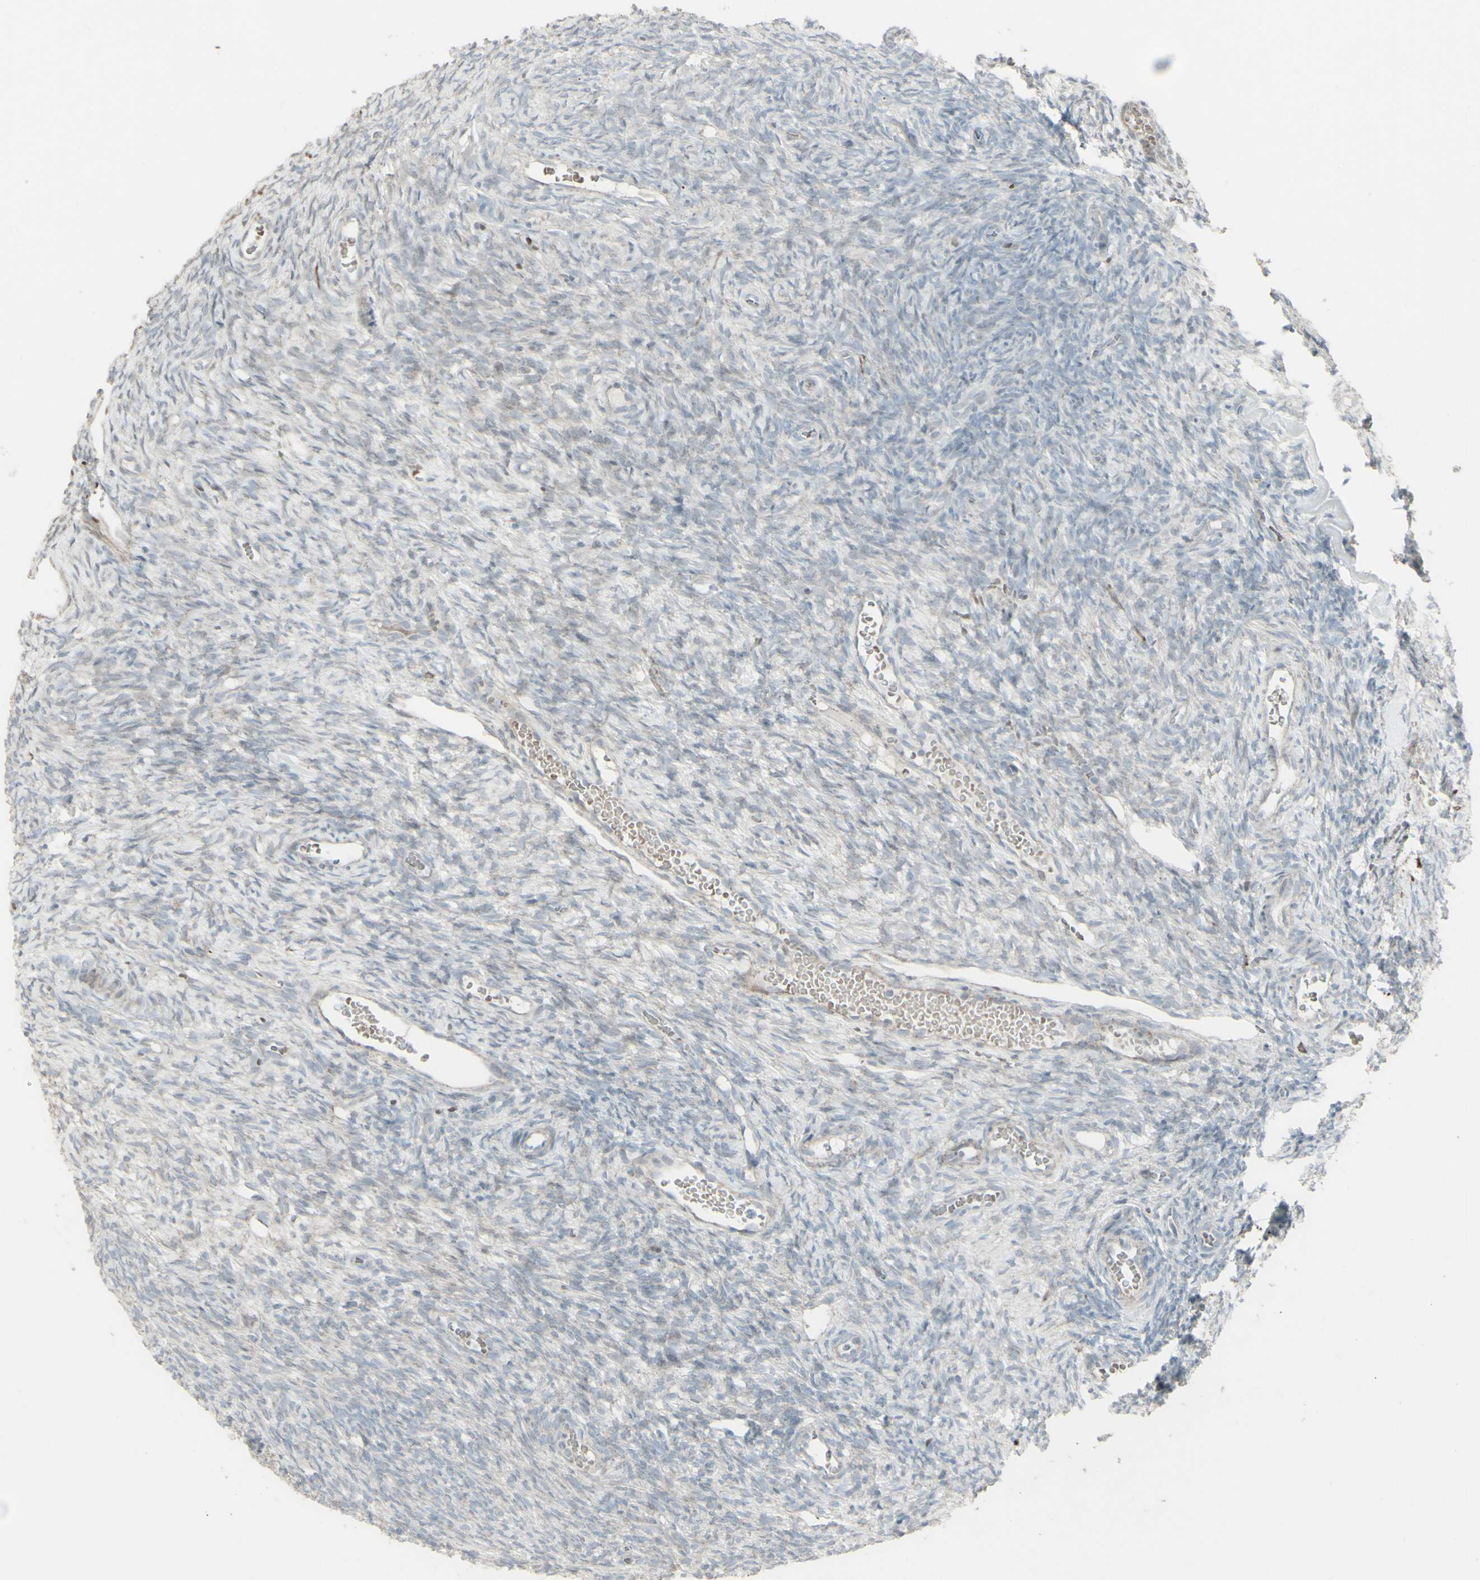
{"staining": {"intensity": "weak", "quantity": "<25%", "location": "cytoplasmic/membranous"}, "tissue": "ovary", "cell_type": "Ovarian stroma cells", "image_type": "normal", "snomed": [{"axis": "morphology", "description": "Normal tissue, NOS"}, {"axis": "topography", "description": "Ovary"}], "caption": "The micrograph displays no staining of ovarian stroma cells in unremarkable ovary. The staining is performed using DAB (3,3'-diaminobenzidine) brown chromogen with nuclei counter-stained in using hematoxylin.", "gene": "GMNN", "patient": {"sex": "female", "age": 35}}